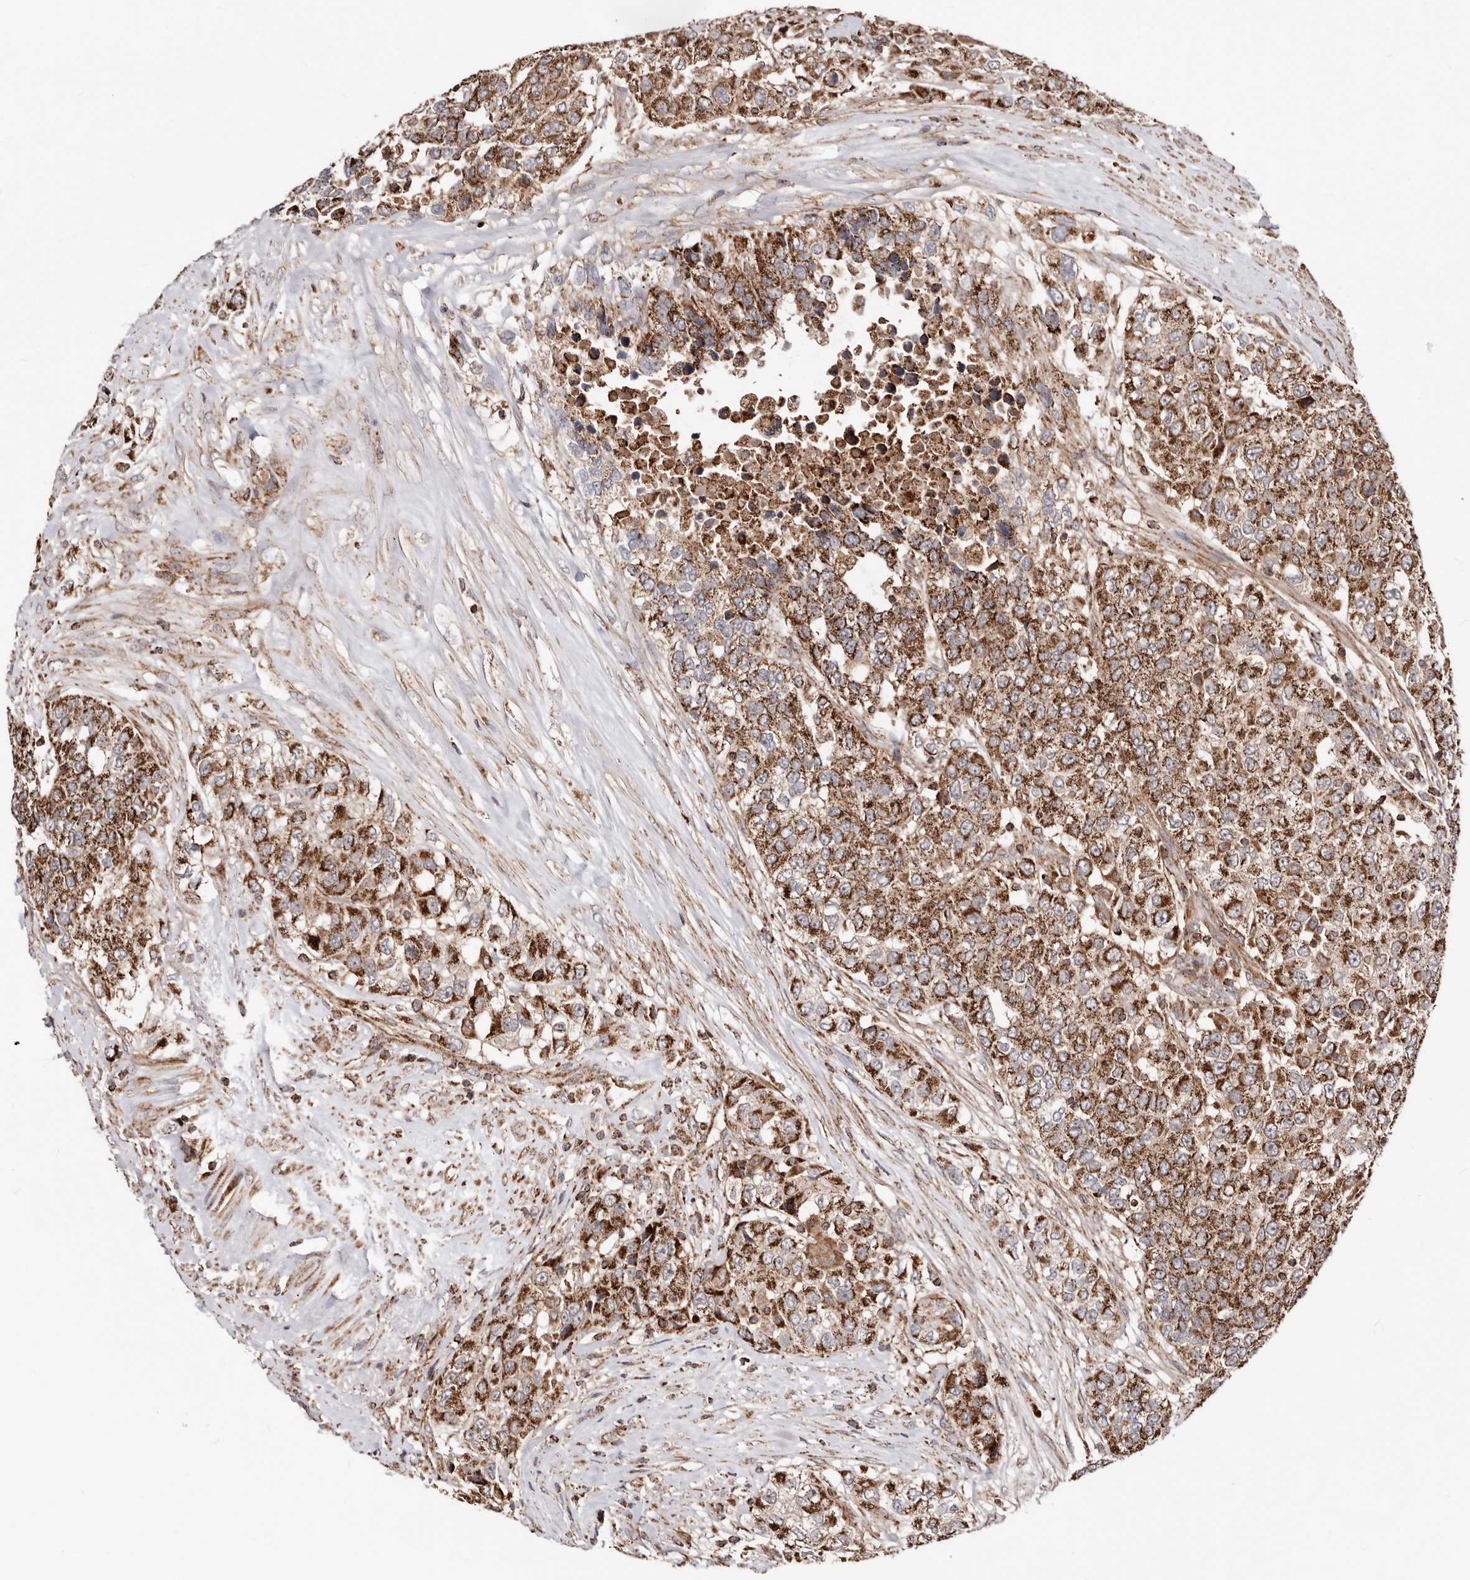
{"staining": {"intensity": "strong", "quantity": ">75%", "location": "cytoplasmic/membranous"}, "tissue": "urothelial cancer", "cell_type": "Tumor cells", "image_type": "cancer", "snomed": [{"axis": "morphology", "description": "Urothelial carcinoma, High grade"}, {"axis": "topography", "description": "Urinary bladder"}], "caption": "Protein staining shows strong cytoplasmic/membranous expression in about >75% of tumor cells in urothelial cancer.", "gene": "PRKACB", "patient": {"sex": "female", "age": 80}}